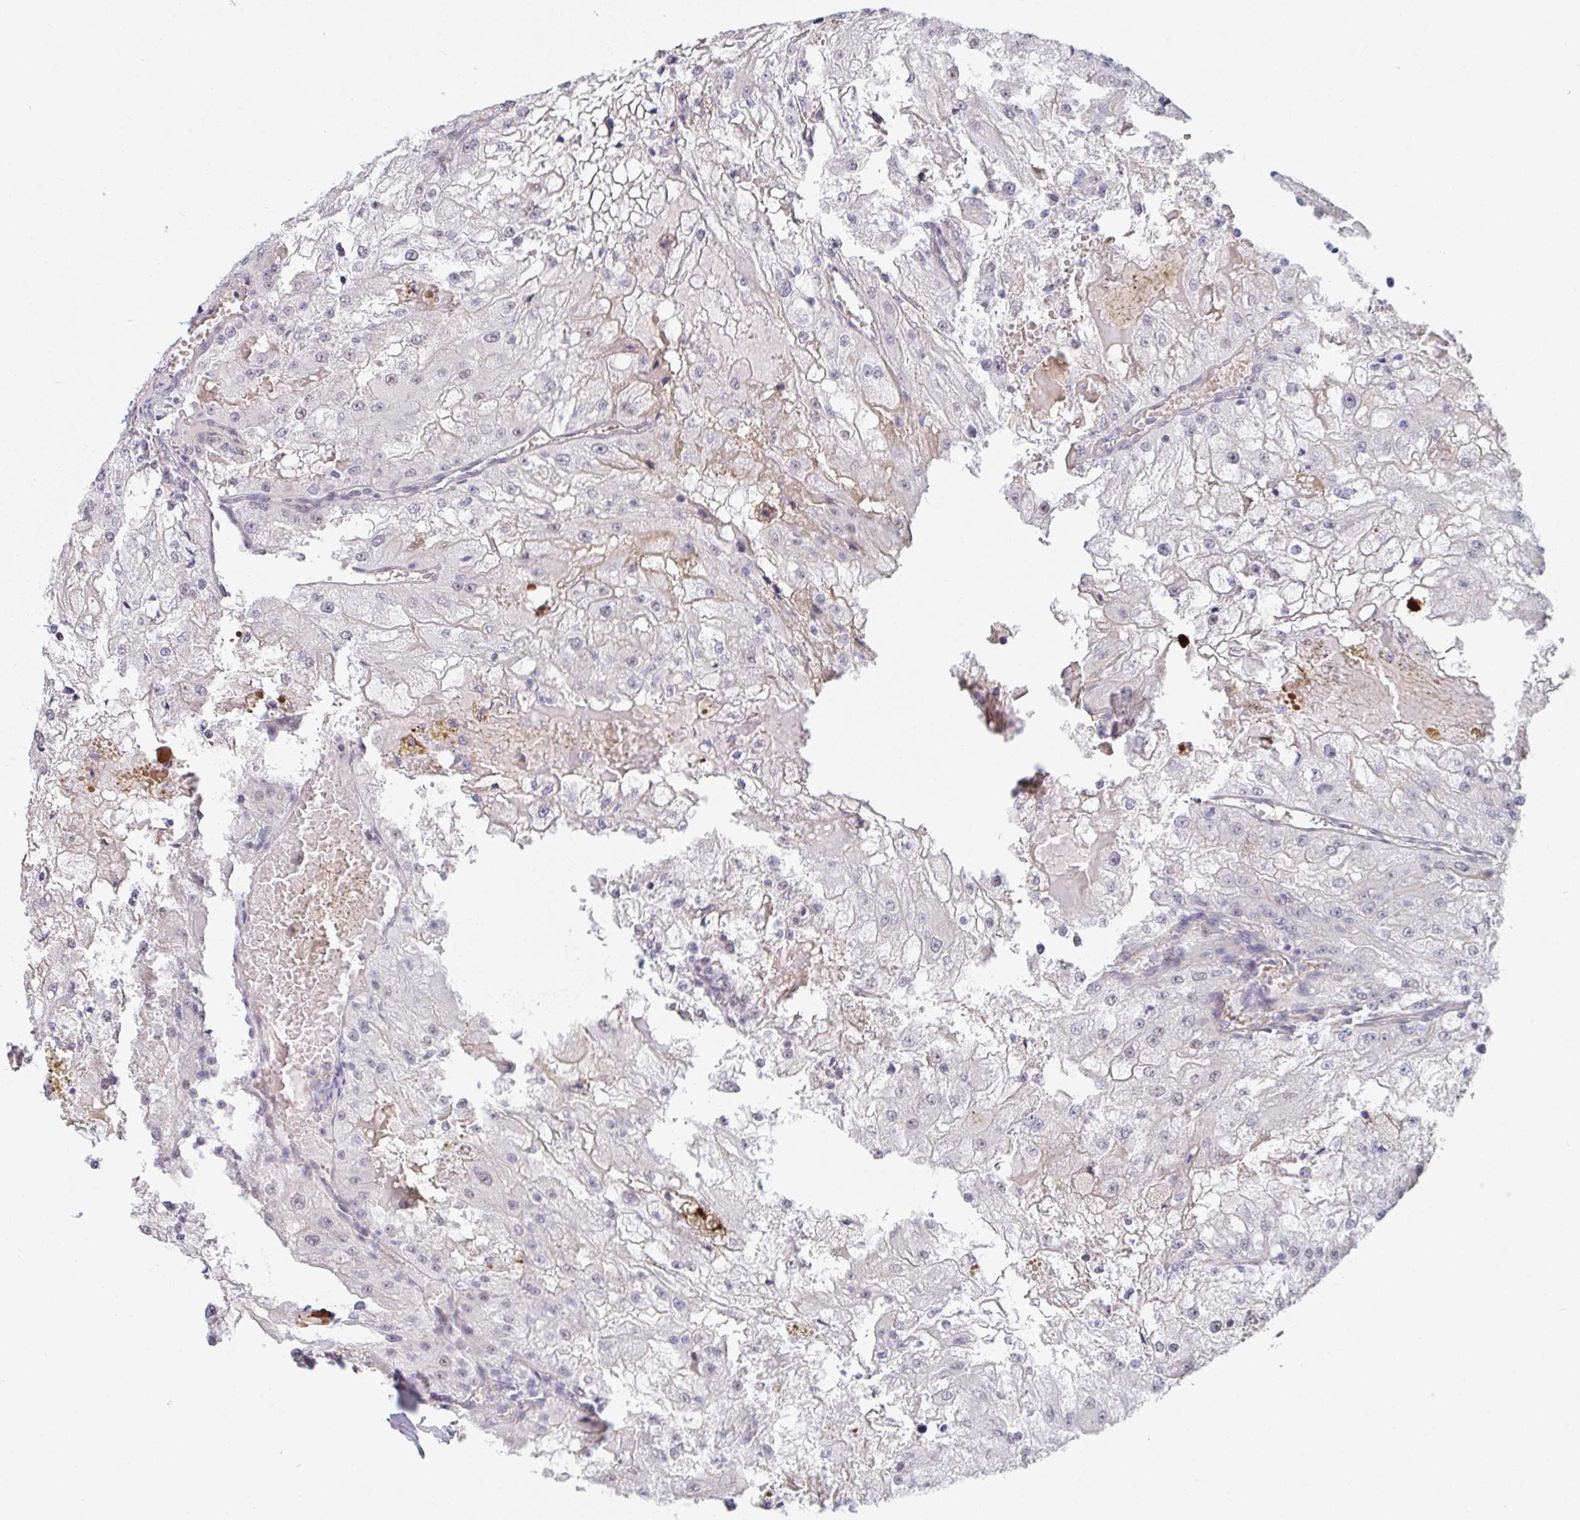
{"staining": {"intensity": "negative", "quantity": "none", "location": "none"}, "tissue": "renal cancer", "cell_type": "Tumor cells", "image_type": "cancer", "snomed": [{"axis": "morphology", "description": "Adenocarcinoma, NOS"}, {"axis": "topography", "description": "Kidney"}], "caption": "The photomicrograph displays no staining of tumor cells in renal adenocarcinoma. (Stains: DAB (3,3'-diaminobenzidine) IHC with hematoxylin counter stain, Microscopy: brightfield microscopy at high magnification).", "gene": "DSCAML1", "patient": {"sex": "female", "age": 74}}